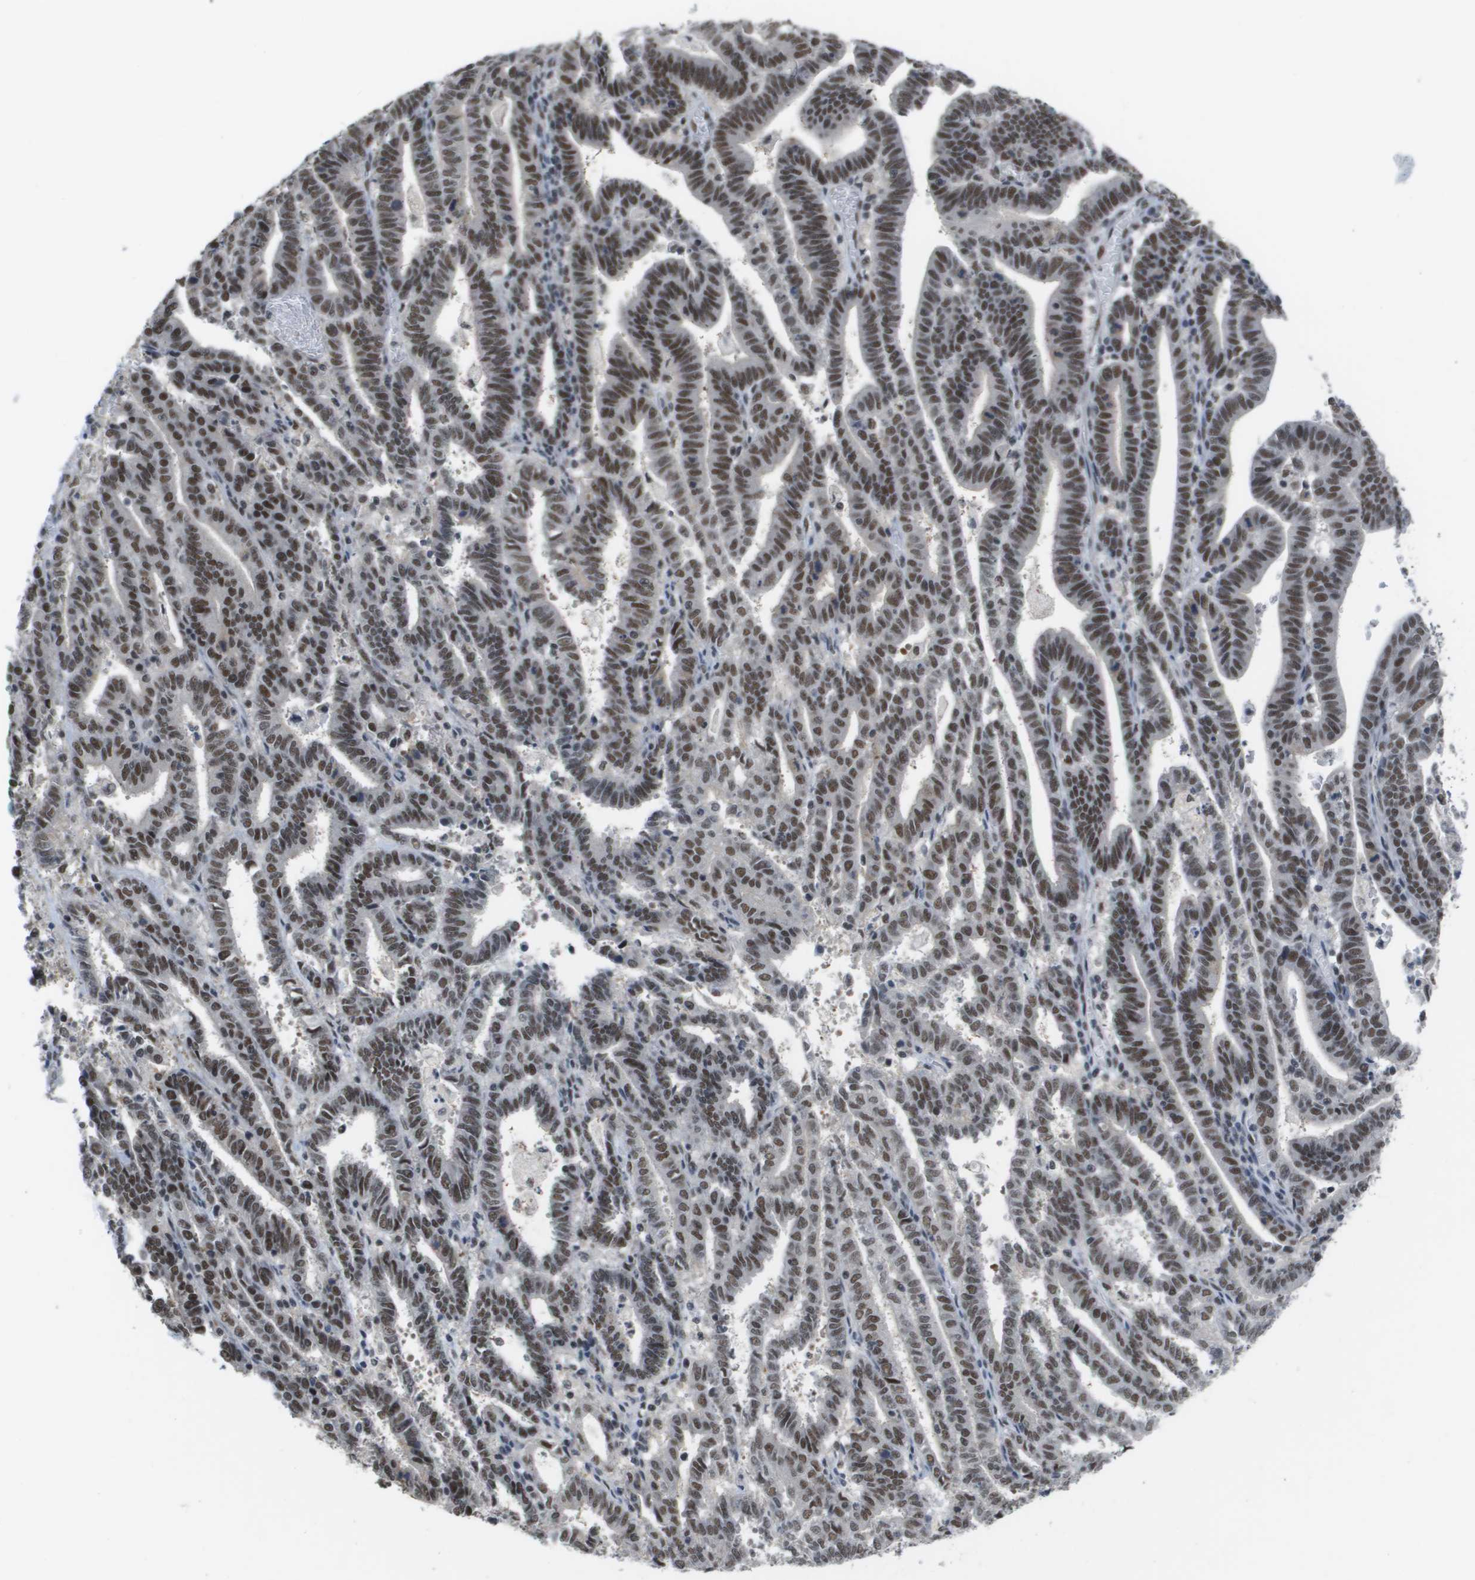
{"staining": {"intensity": "moderate", "quantity": ">75%", "location": "nuclear"}, "tissue": "endometrial cancer", "cell_type": "Tumor cells", "image_type": "cancer", "snomed": [{"axis": "morphology", "description": "Adenocarcinoma, NOS"}, {"axis": "topography", "description": "Uterus"}], "caption": "Immunohistochemistry (IHC) of adenocarcinoma (endometrial) shows medium levels of moderate nuclear positivity in approximately >75% of tumor cells. (DAB (3,3'-diaminobenzidine) IHC with brightfield microscopy, high magnification).", "gene": "ISY1", "patient": {"sex": "female", "age": 83}}